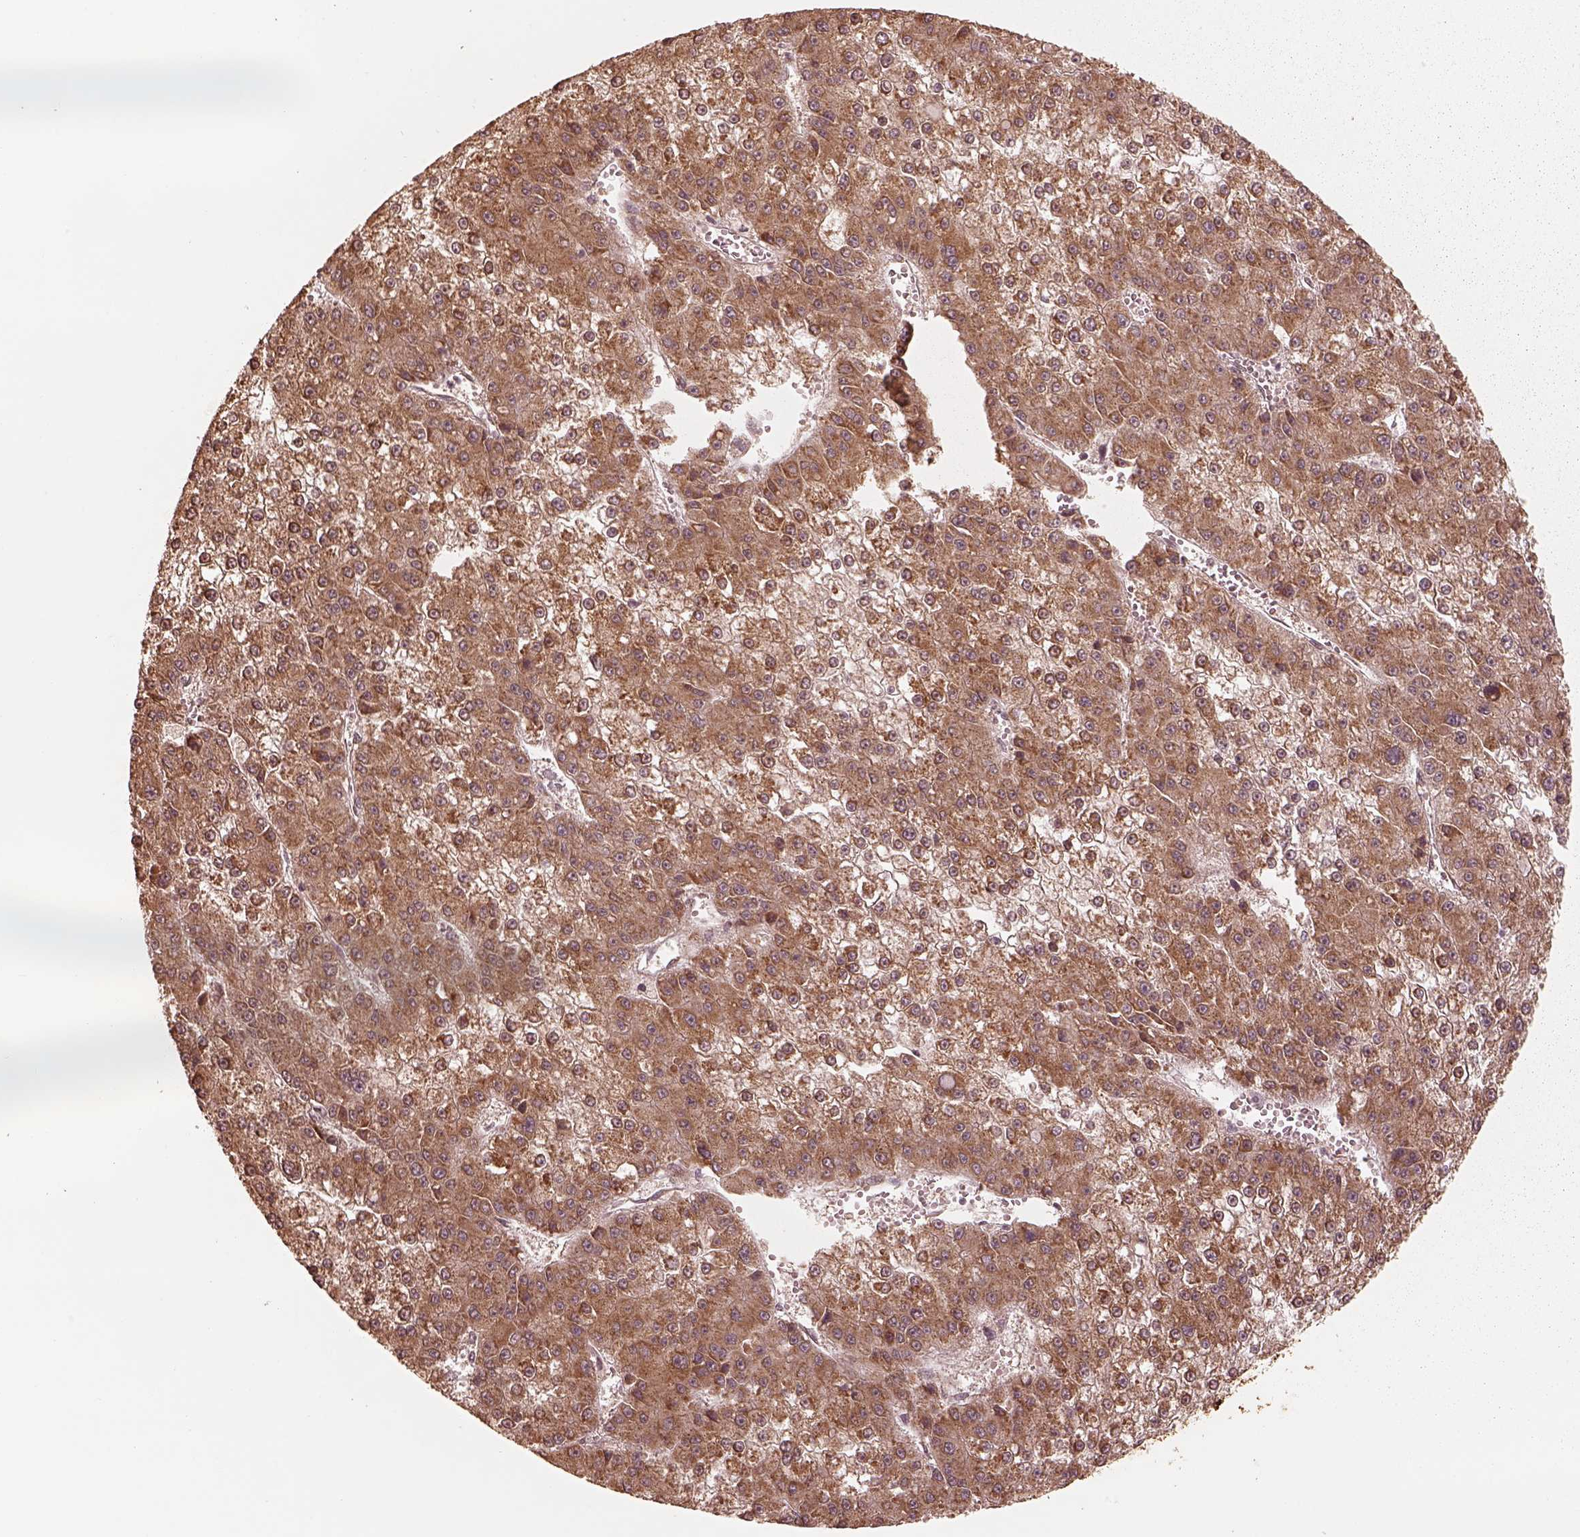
{"staining": {"intensity": "moderate", "quantity": ">75%", "location": "cytoplasmic/membranous"}, "tissue": "liver cancer", "cell_type": "Tumor cells", "image_type": "cancer", "snomed": [{"axis": "morphology", "description": "Carcinoma, Hepatocellular, NOS"}, {"axis": "topography", "description": "Liver"}], "caption": "Protein positivity by IHC reveals moderate cytoplasmic/membranous expression in approximately >75% of tumor cells in liver cancer.", "gene": "DNAJC25", "patient": {"sex": "female", "age": 73}}